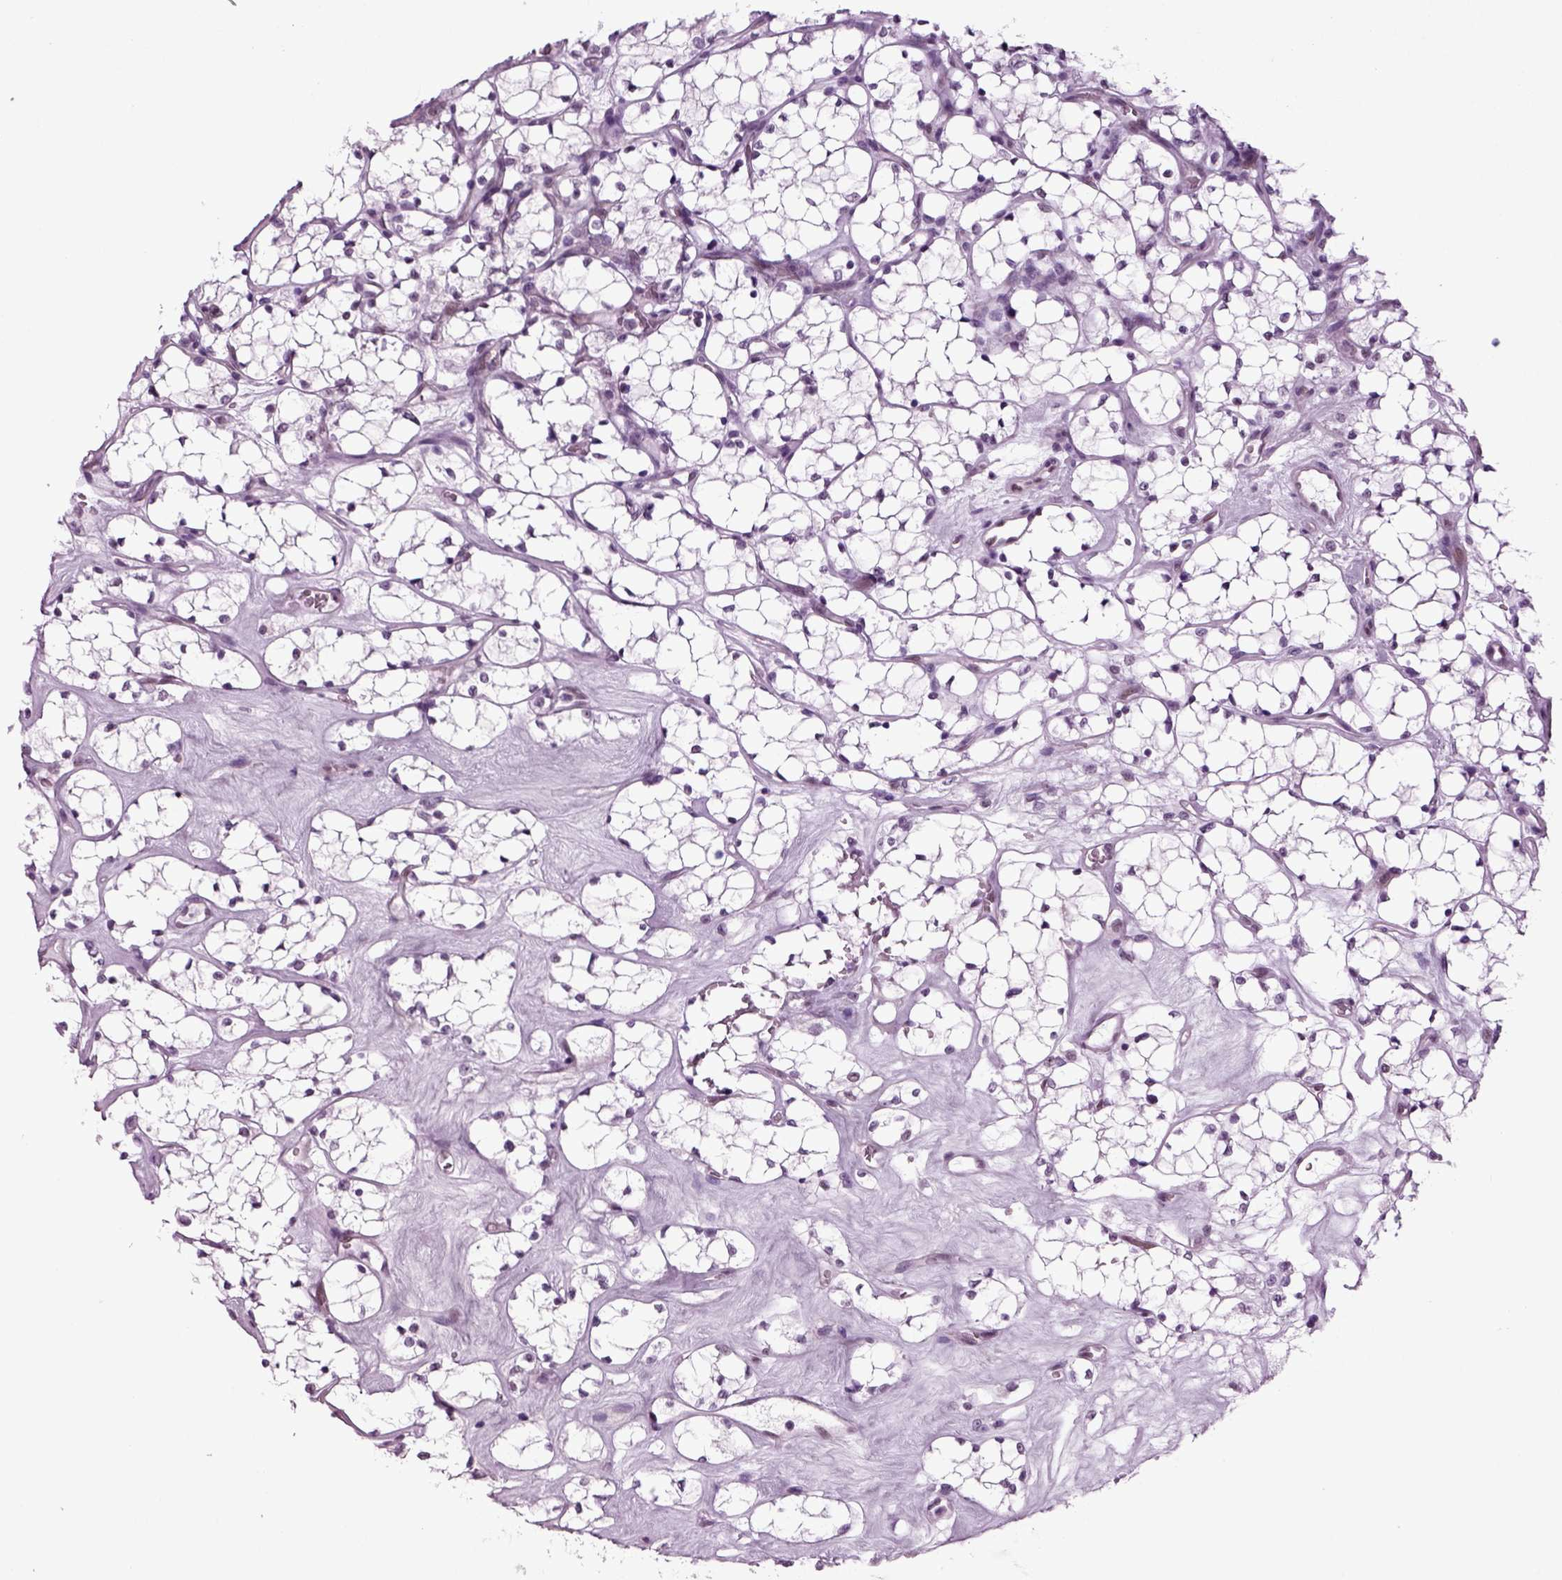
{"staining": {"intensity": "negative", "quantity": "none", "location": "none"}, "tissue": "renal cancer", "cell_type": "Tumor cells", "image_type": "cancer", "snomed": [{"axis": "morphology", "description": "Adenocarcinoma, NOS"}, {"axis": "topography", "description": "Kidney"}], "caption": "Photomicrograph shows no significant protein positivity in tumor cells of renal cancer (adenocarcinoma). (Immunohistochemistry, brightfield microscopy, high magnification).", "gene": "RFX3", "patient": {"sex": "female", "age": 69}}